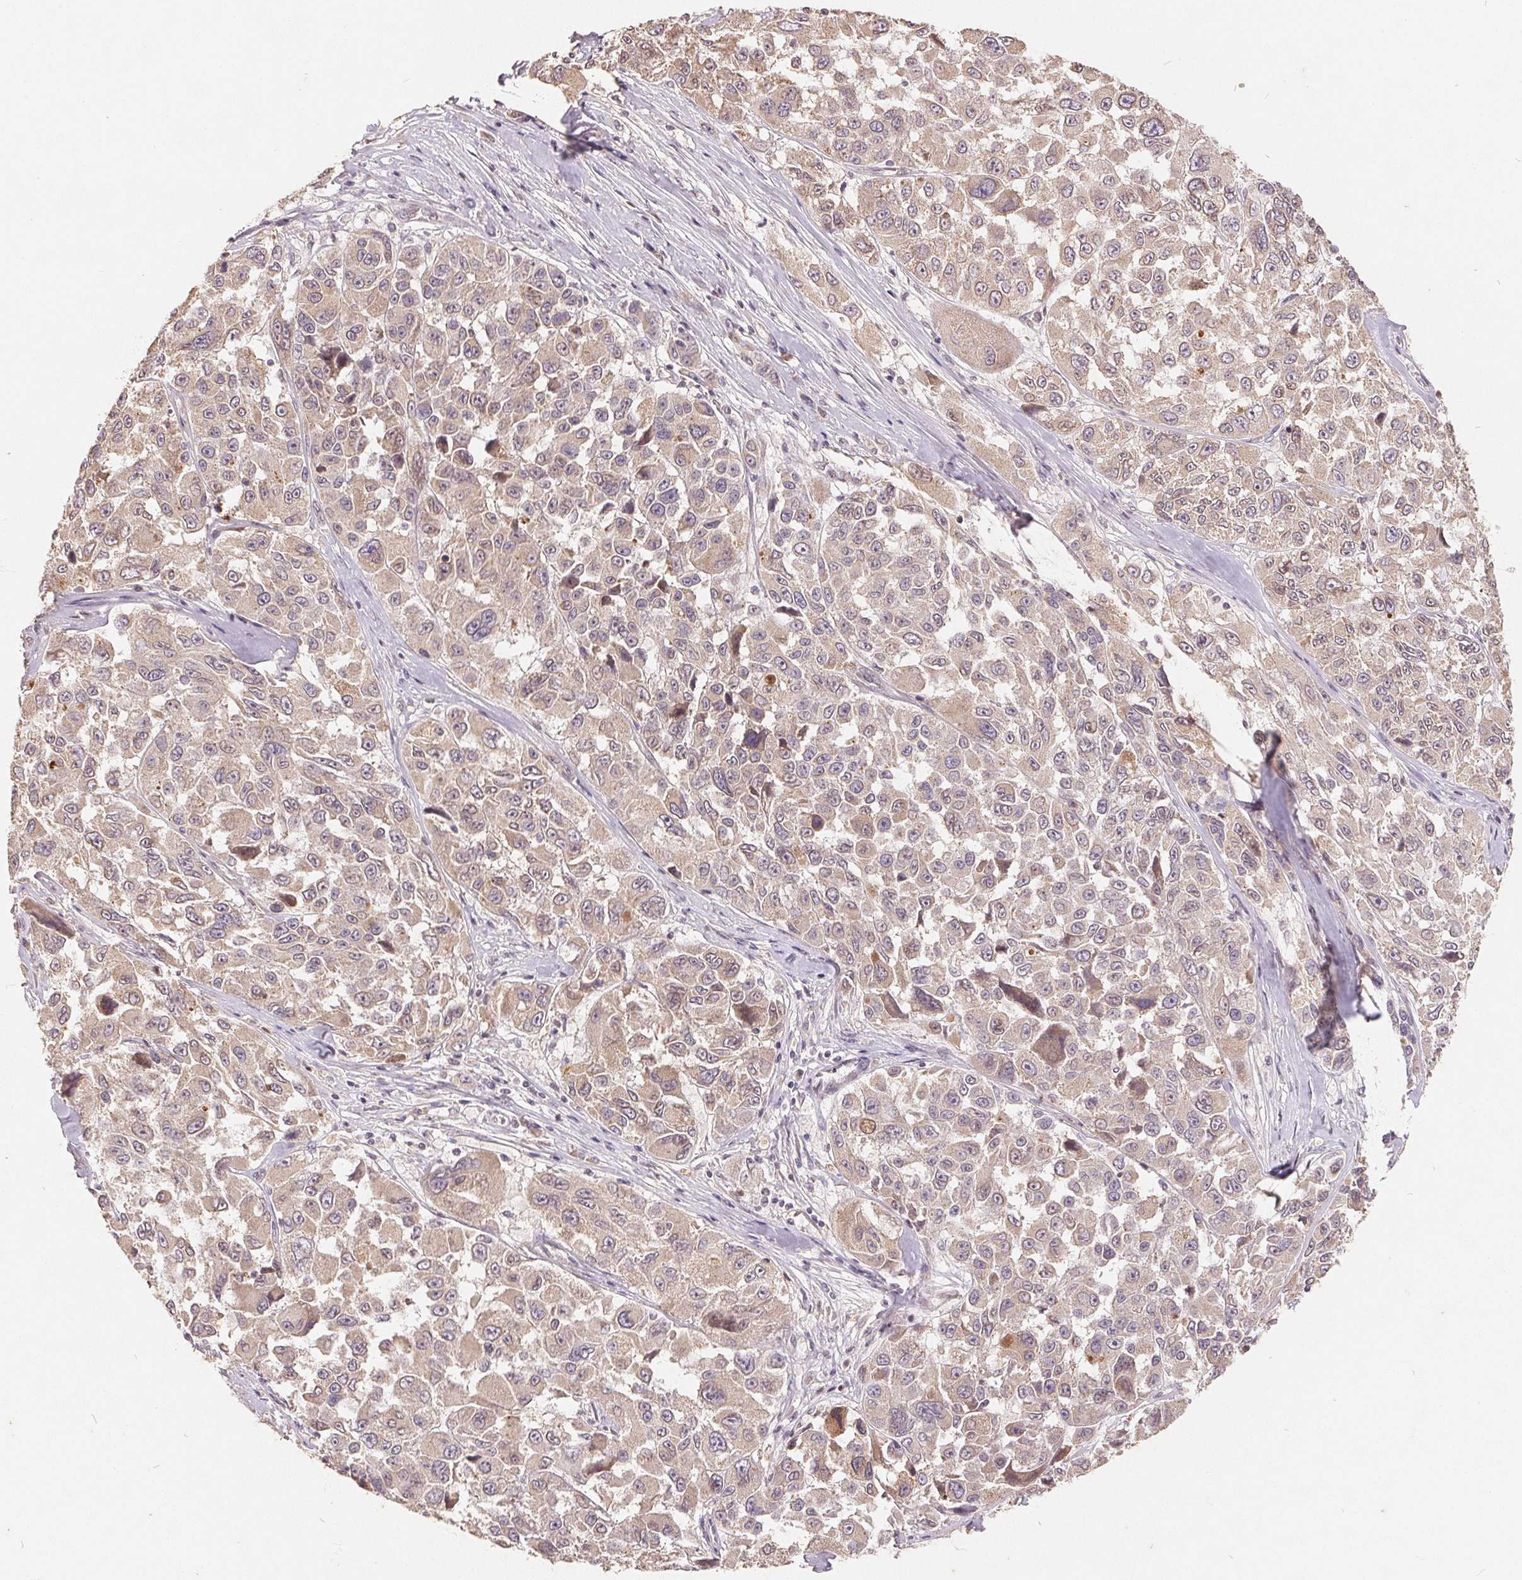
{"staining": {"intensity": "weak", "quantity": "25%-75%", "location": "cytoplasmic/membranous"}, "tissue": "melanoma", "cell_type": "Tumor cells", "image_type": "cancer", "snomed": [{"axis": "morphology", "description": "Malignant melanoma, NOS"}, {"axis": "topography", "description": "Skin"}], "caption": "A photomicrograph showing weak cytoplasmic/membranous positivity in approximately 25%-75% of tumor cells in malignant melanoma, as visualized by brown immunohistochemical staining.", "gene": "CDIPT", "patient": {"sex": "female", "age": 66}}